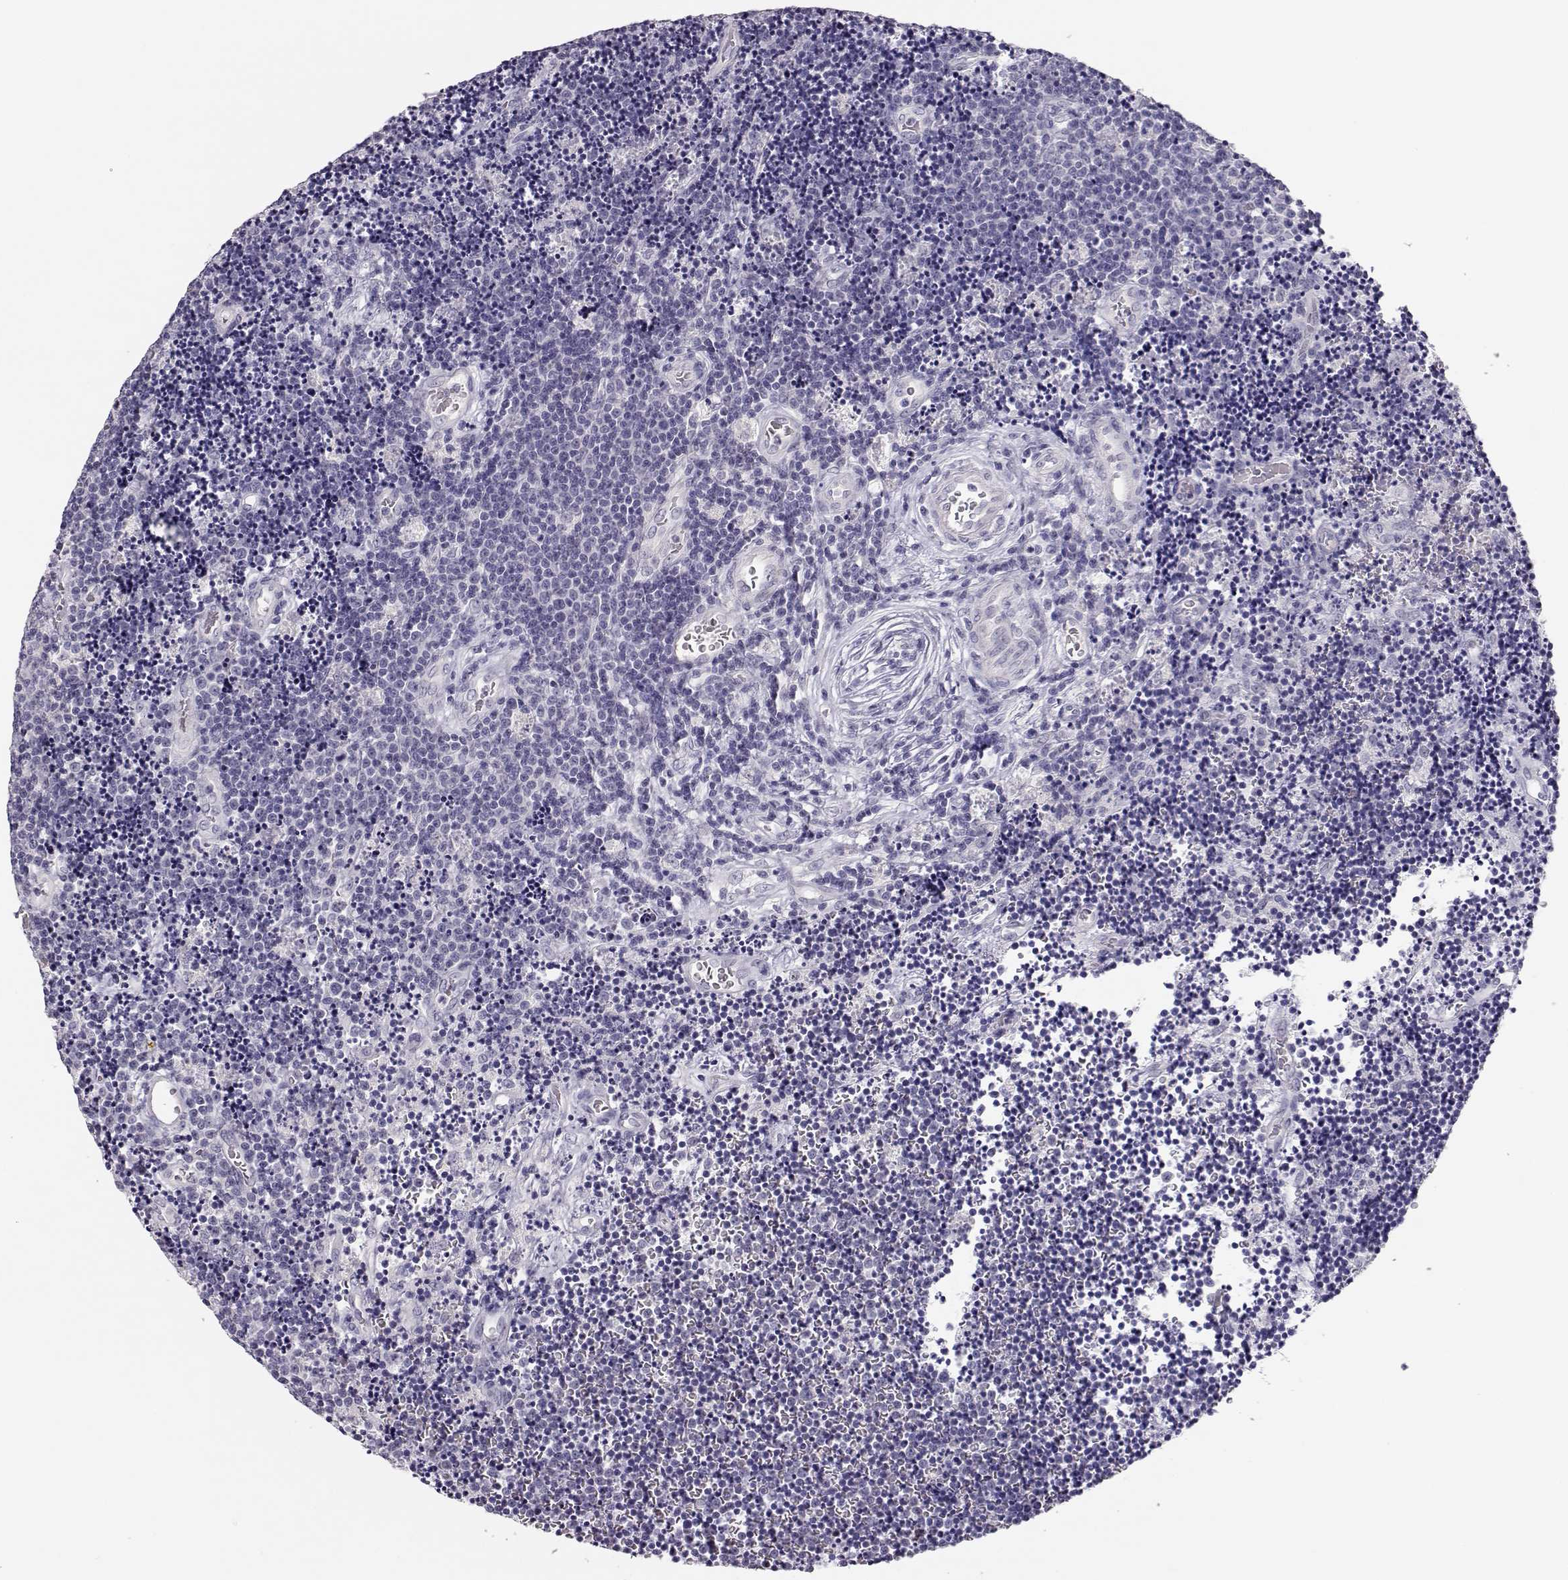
{"staining": {"intensity": "negative", "quantity": "none", "location": "none"}, "tissue": "lymphoma", "cell_type": "Tumor cells", "image_type": "cancer", "snomed": [{"axis": "morphology", "description": "Malignant lymphoma, non-Hodgkin's type, Low grade"}, {"axis": "topography", "description": "Brain"}], "caption": "Low-grade malignant lymphoma, non-Hodgkin's type was stained to show a protein in brown. There is no significant positivity in tumor cells.", "gene": "MAGEC1", "patient": {"sex": "female", "age": 66}}